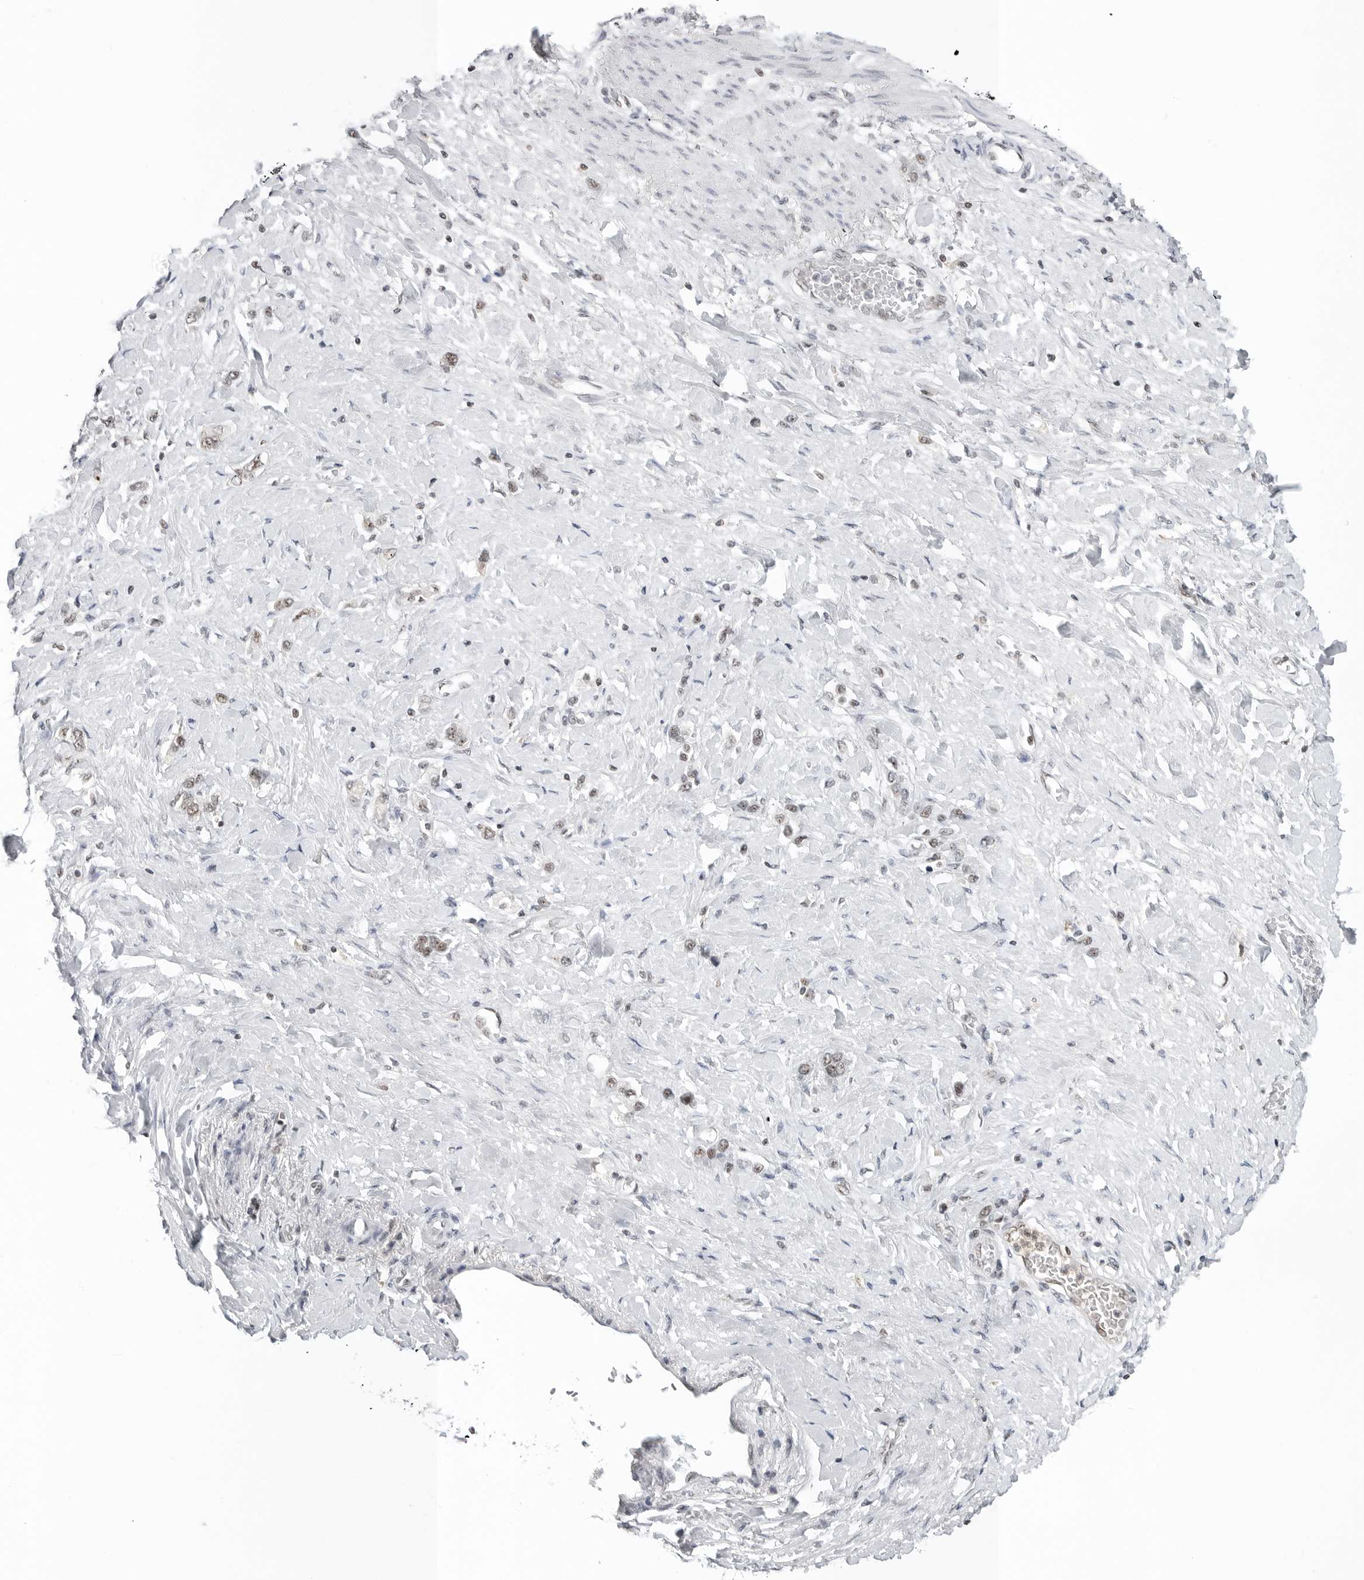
{"staining": {"intensity": "weak", "quantity": "25%-75%", "location": "nuclear"}, "tissue": "stomach cancer", "cell_type": "Tumor cells", "image_type": "cancer", "snomed": [{"axis": "morphology", "description": "Adenocarcinoma, NOS"}, {"axis": "topography", "description": "Stomach"}], "caption": "Protein staining of stomach cancer (adenocarcinoma) tissue demonstrates weak nuclear expression in approximately 25%-75% of tumor cells.", "gene": "WRAP53", "patient": {"sex": "female", "age": 65}}